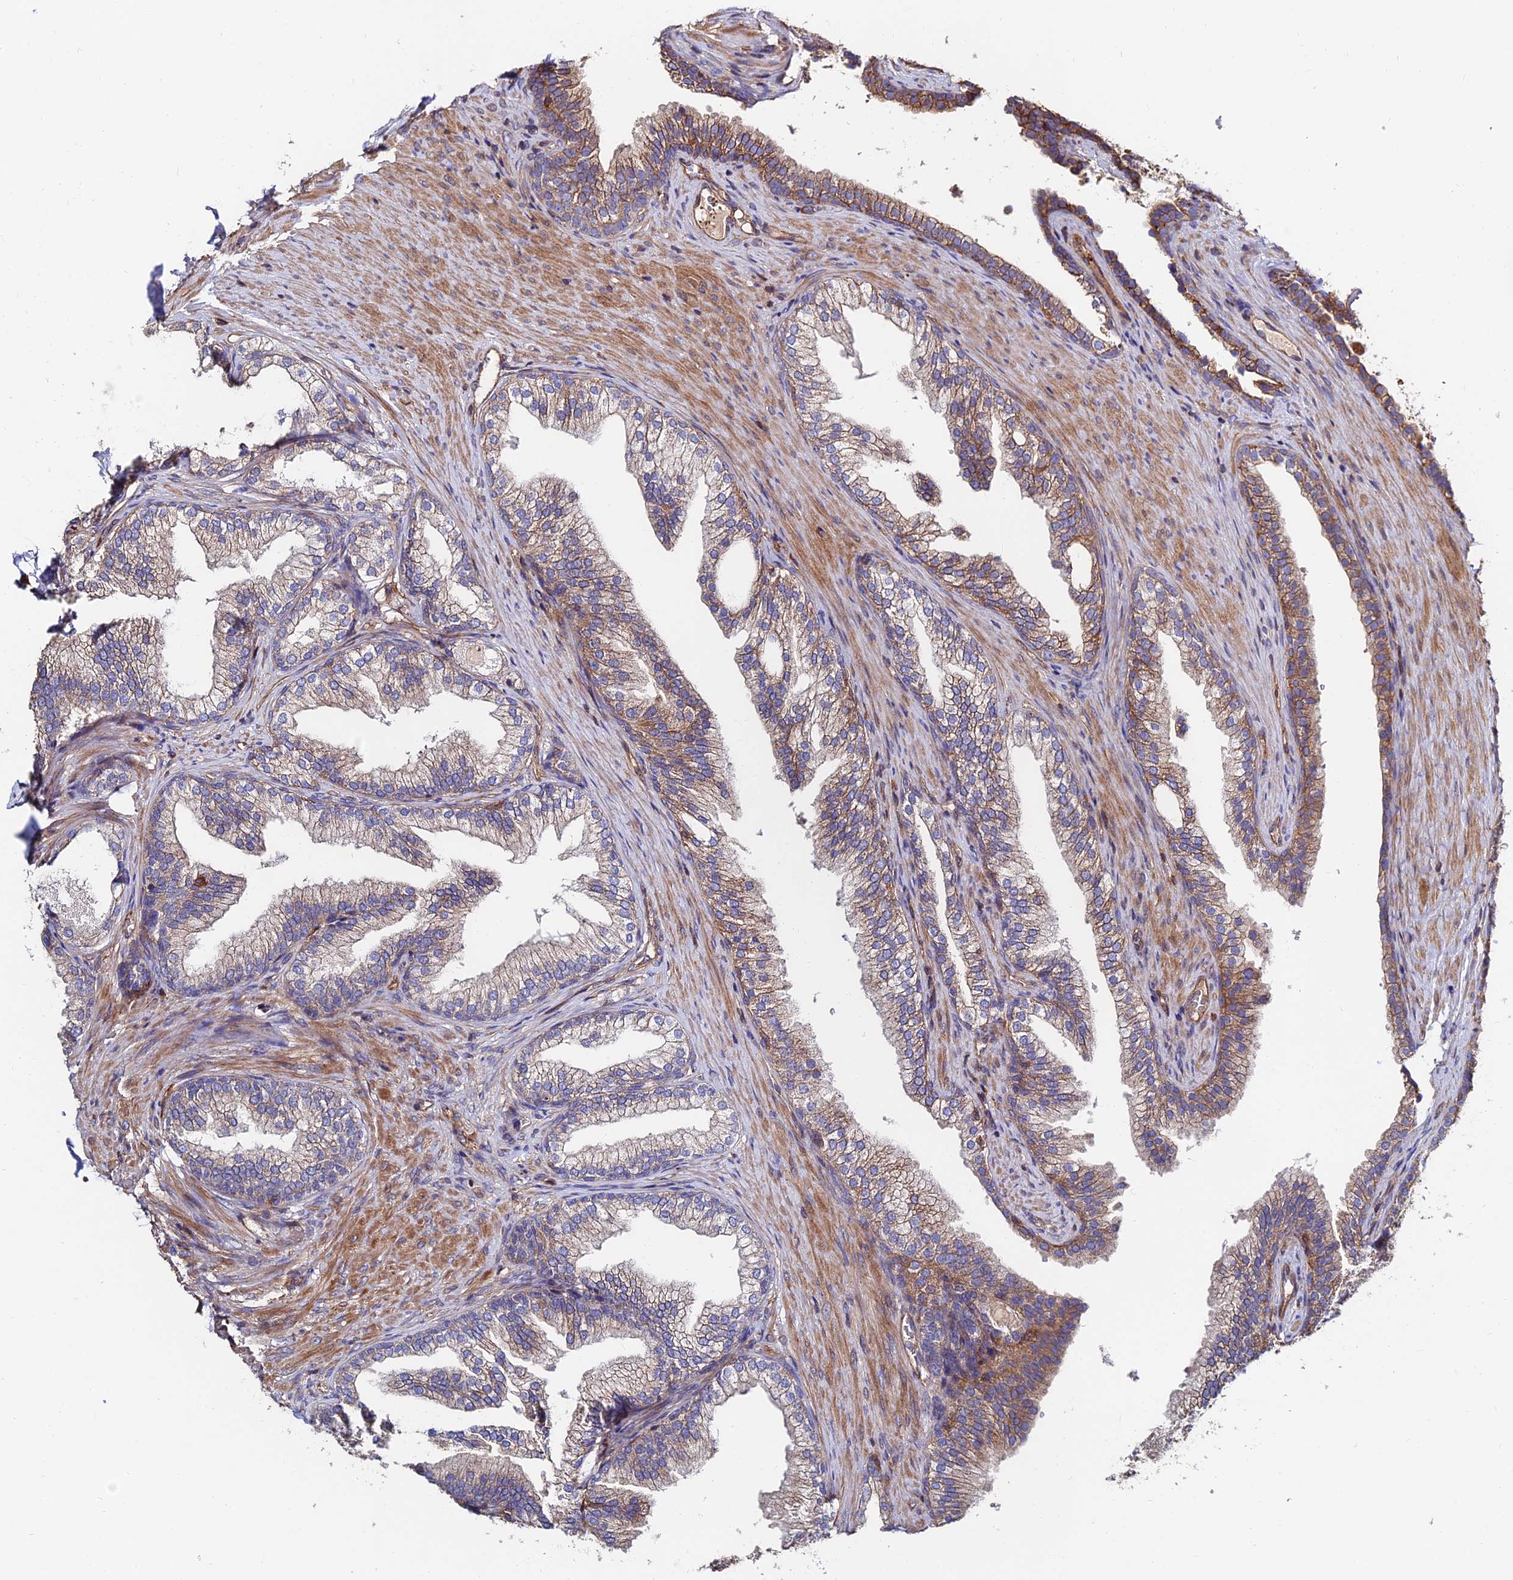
{"staining": {"intensity": "moderate", "quantity": "25%-75%", "location": "cytoplasmic/membranous"}, "tissue": "prostate", "cell_type": "Glandular cells", "image_type": "normal", "snomed": [{"axis": "morphology", "description": "Normal tissue, NOS"}, {"axis": "topography", "description": "Prostate"}], "caption": "About 25%-75% of glandular cells in benign prostate show moderate cytoplasmic/membranous protein positivity as visualized by brown immunohistochemical staining.", "gene": "EXT1", "patient": {"sex": "male", "age": 76}}